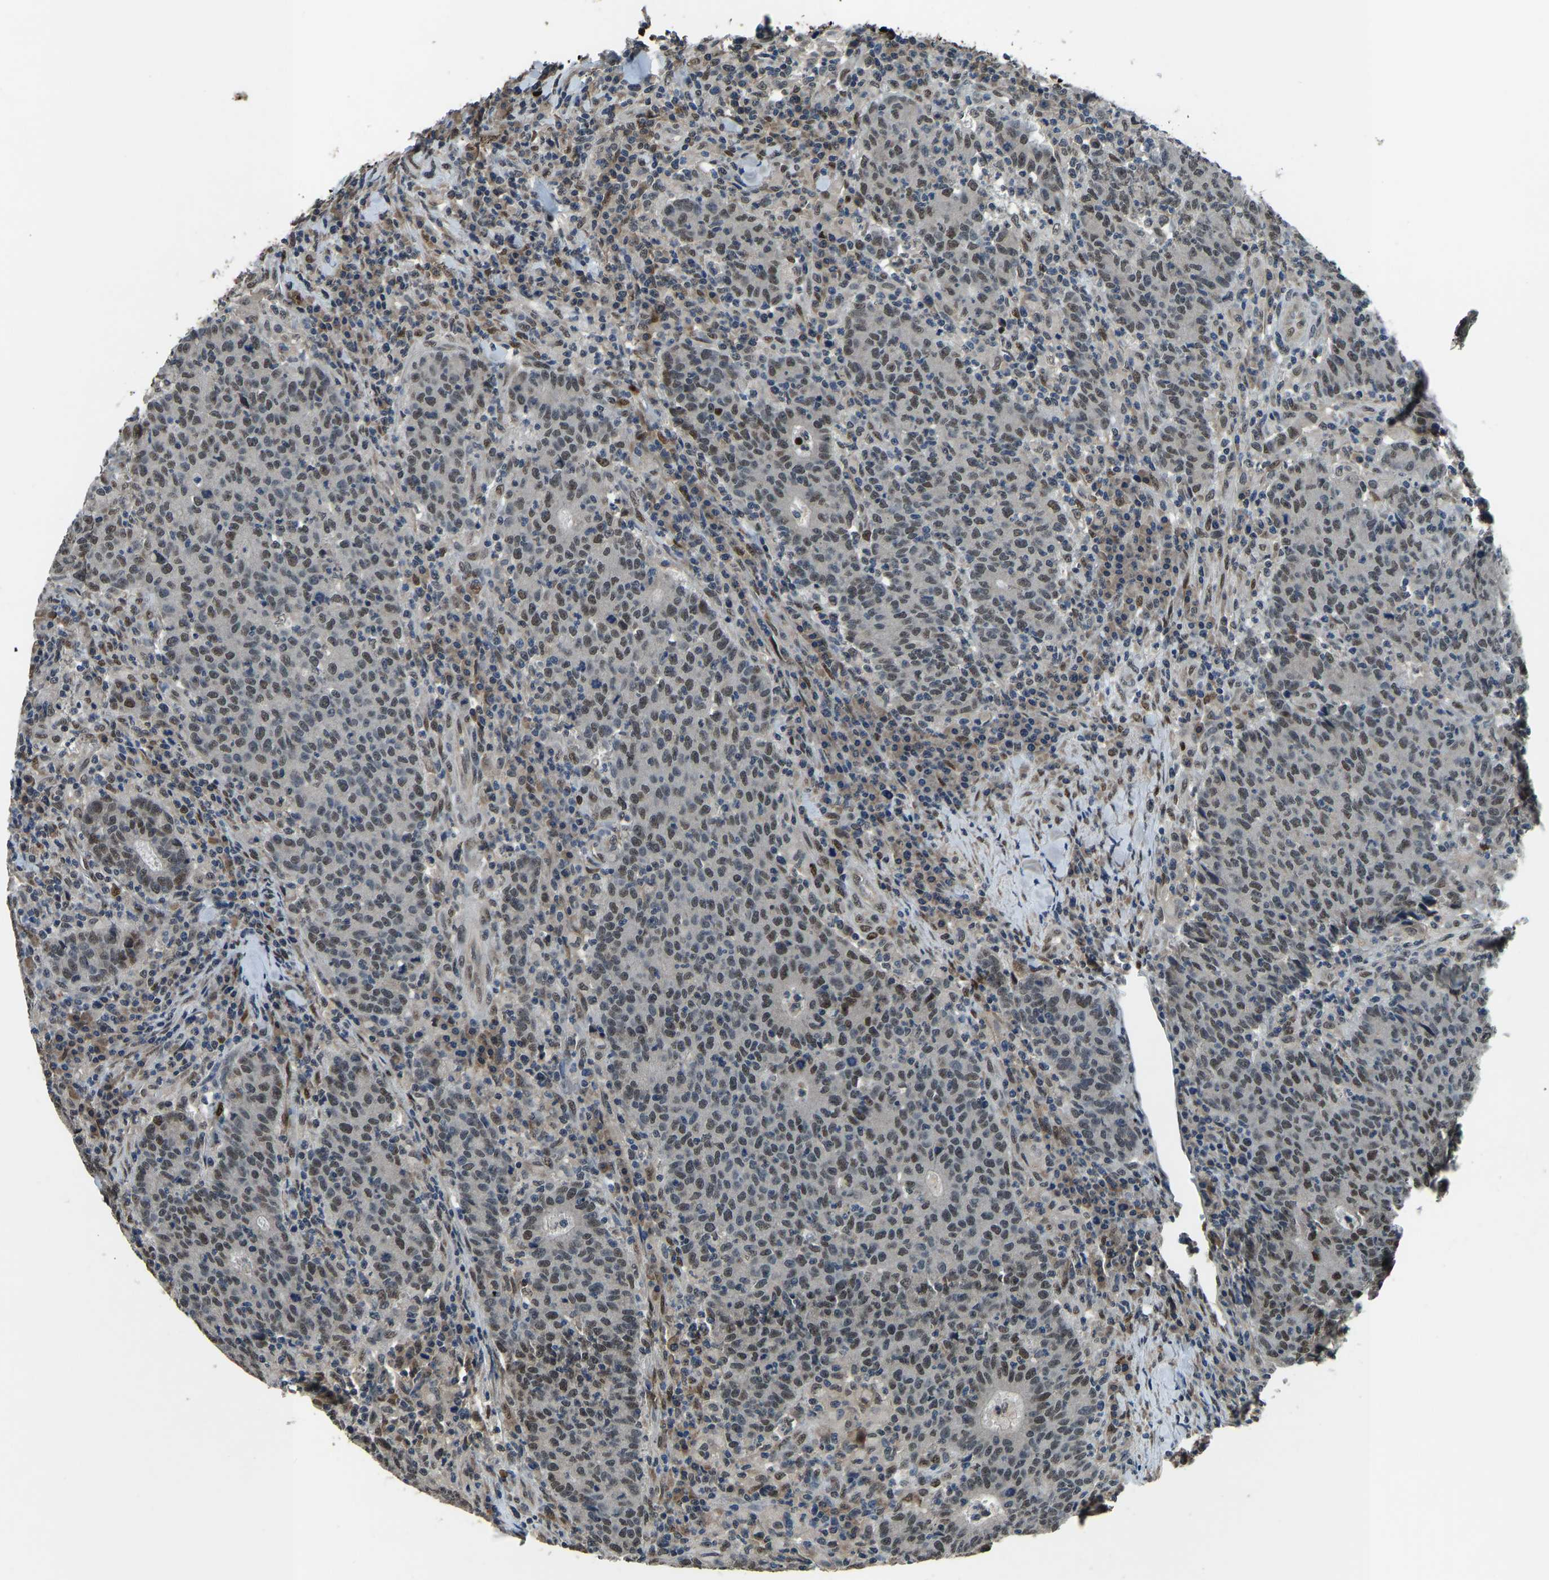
{"staining": {"intensity": "moderate", "quantity": "25%-75%", "location": "nuclear"}, "tissue": "colorectal cancer", "cell_type": "Tumor cells", "image_type": "cancer", "snomed": [{"axis": "morphology", "description": "Adenocarcinoma, NOS"}, {"axis": "topography", "description": "Colon"}], "caption": "This micrograph shows immunohistochemistry (IHC) staining of colorectal cancer, with medium moderate nuclear positivity in about 25%-75% of tumor cells.", "gene": "FOS", "patient": {"sex": "female", "age": 75}}